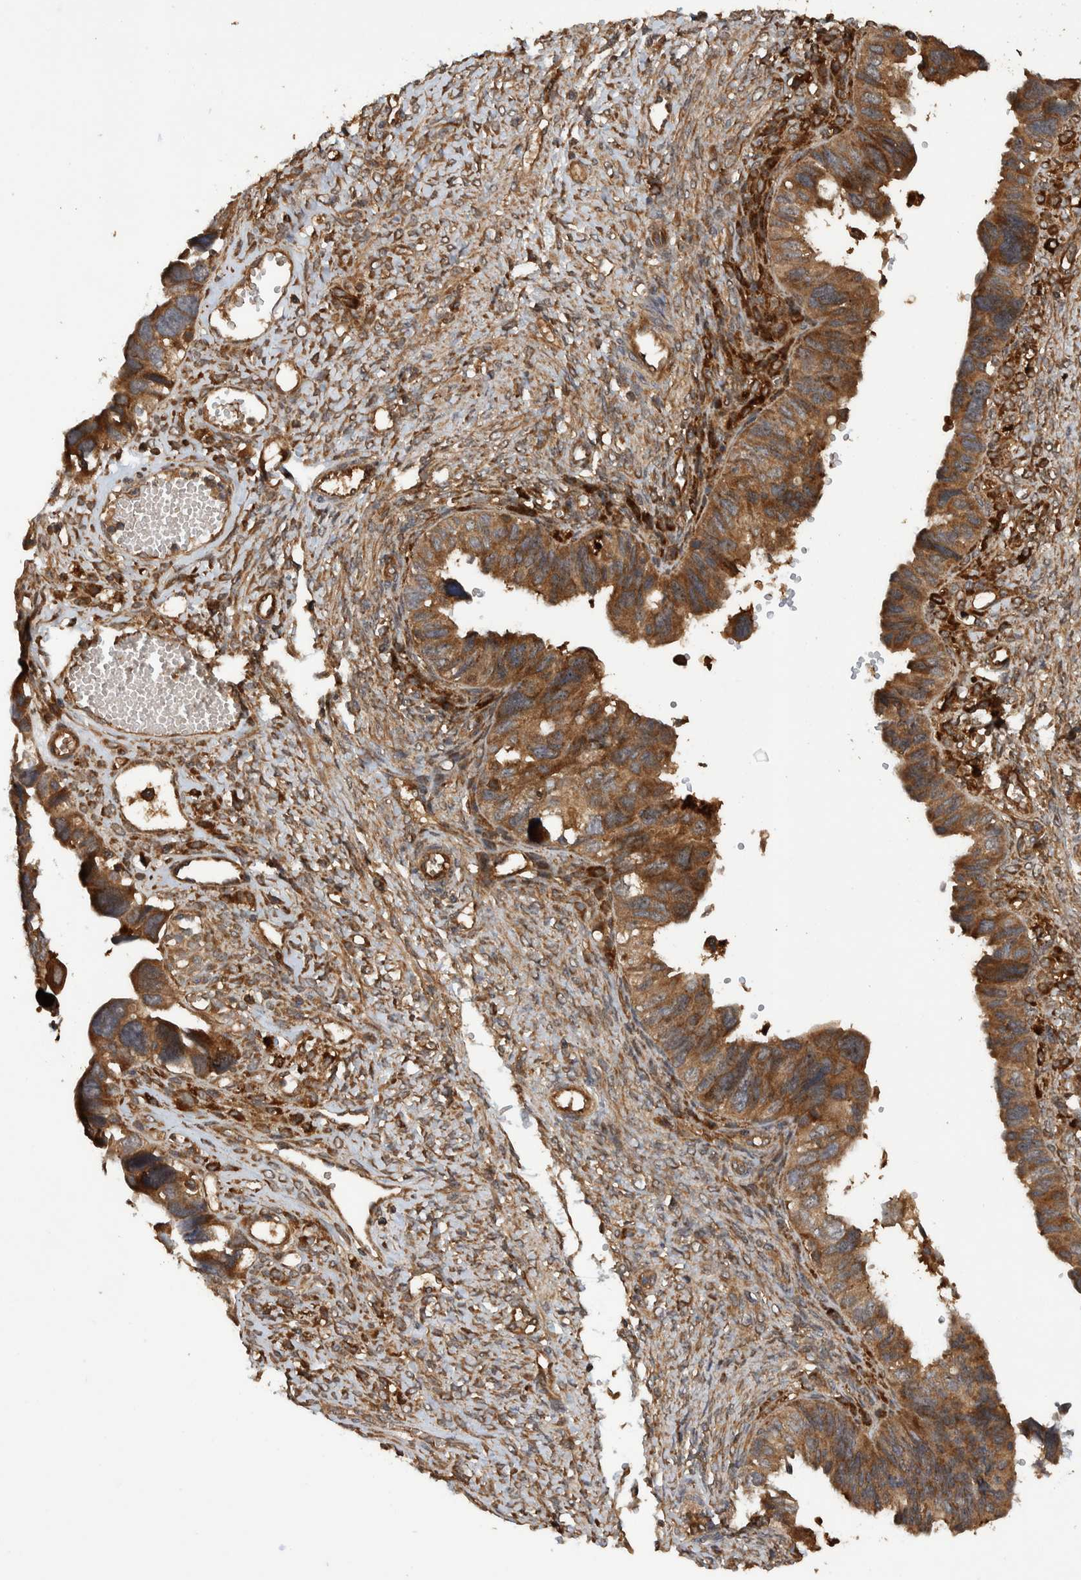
{"staining": {"intensity": "moderate", "quantity": ">75%", "location": "cytoplasmic/membranous"}, "tissue": "ovarian cancer", "cell_type": "Tumor cells", "image_type": "cancer", "snomed": [{"axis": "morphology", "description": "Cystadenocarcinoma, serous, NOS"}, {"axis": "topography", "description": "Ovary"}], "caption": "A brown stain highlights moderate cytoplasmic/membranous staining of a protein in human ovarian serous cystadenocarcinoma tumor cells.", "gene": "TRIM16", "patient": {"sex": "female", "age": 79}}